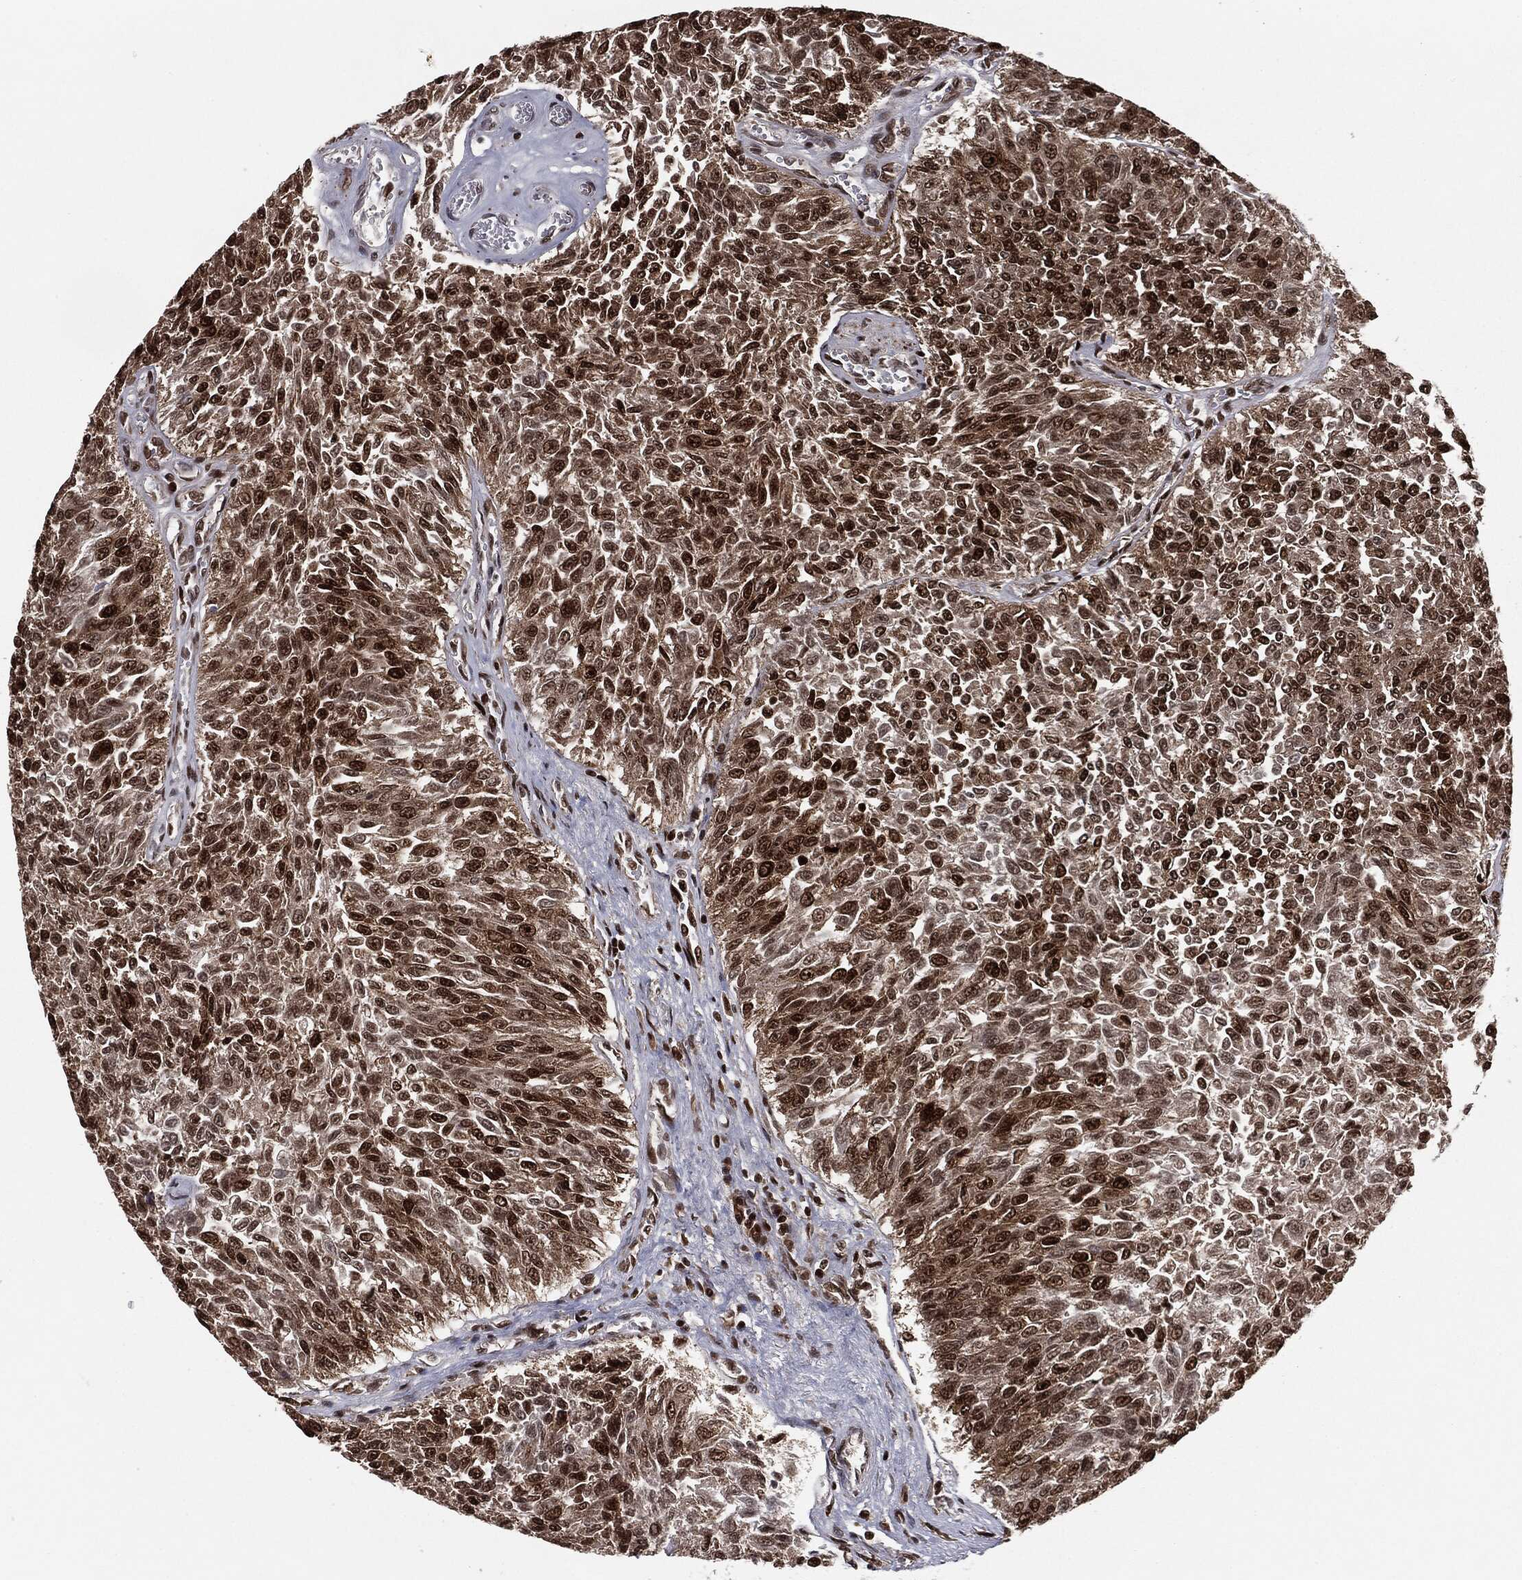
{"staining": {"intensity": "strong", "quantity": ">75%", "location": "cytoplasmic/membranous,nuclear"}, "tissue": "urothelial cancer", "cell_type": "Tumor cells", "image_type": "cancer", "snomed": [{"axis": "morphology", "description": "Urothelial carcinoma, Low grade"}, {"axis": "topography", "description": "Urinary bladder"}], "caption": "Strong cytoplasmic/membranous and nuclear protein positivity is seen in about >75% of tumor cells in low-grade urothelial carcinoma.", "gene": "CHCHD2", "patient": {"sex": "male", "age": 78}}